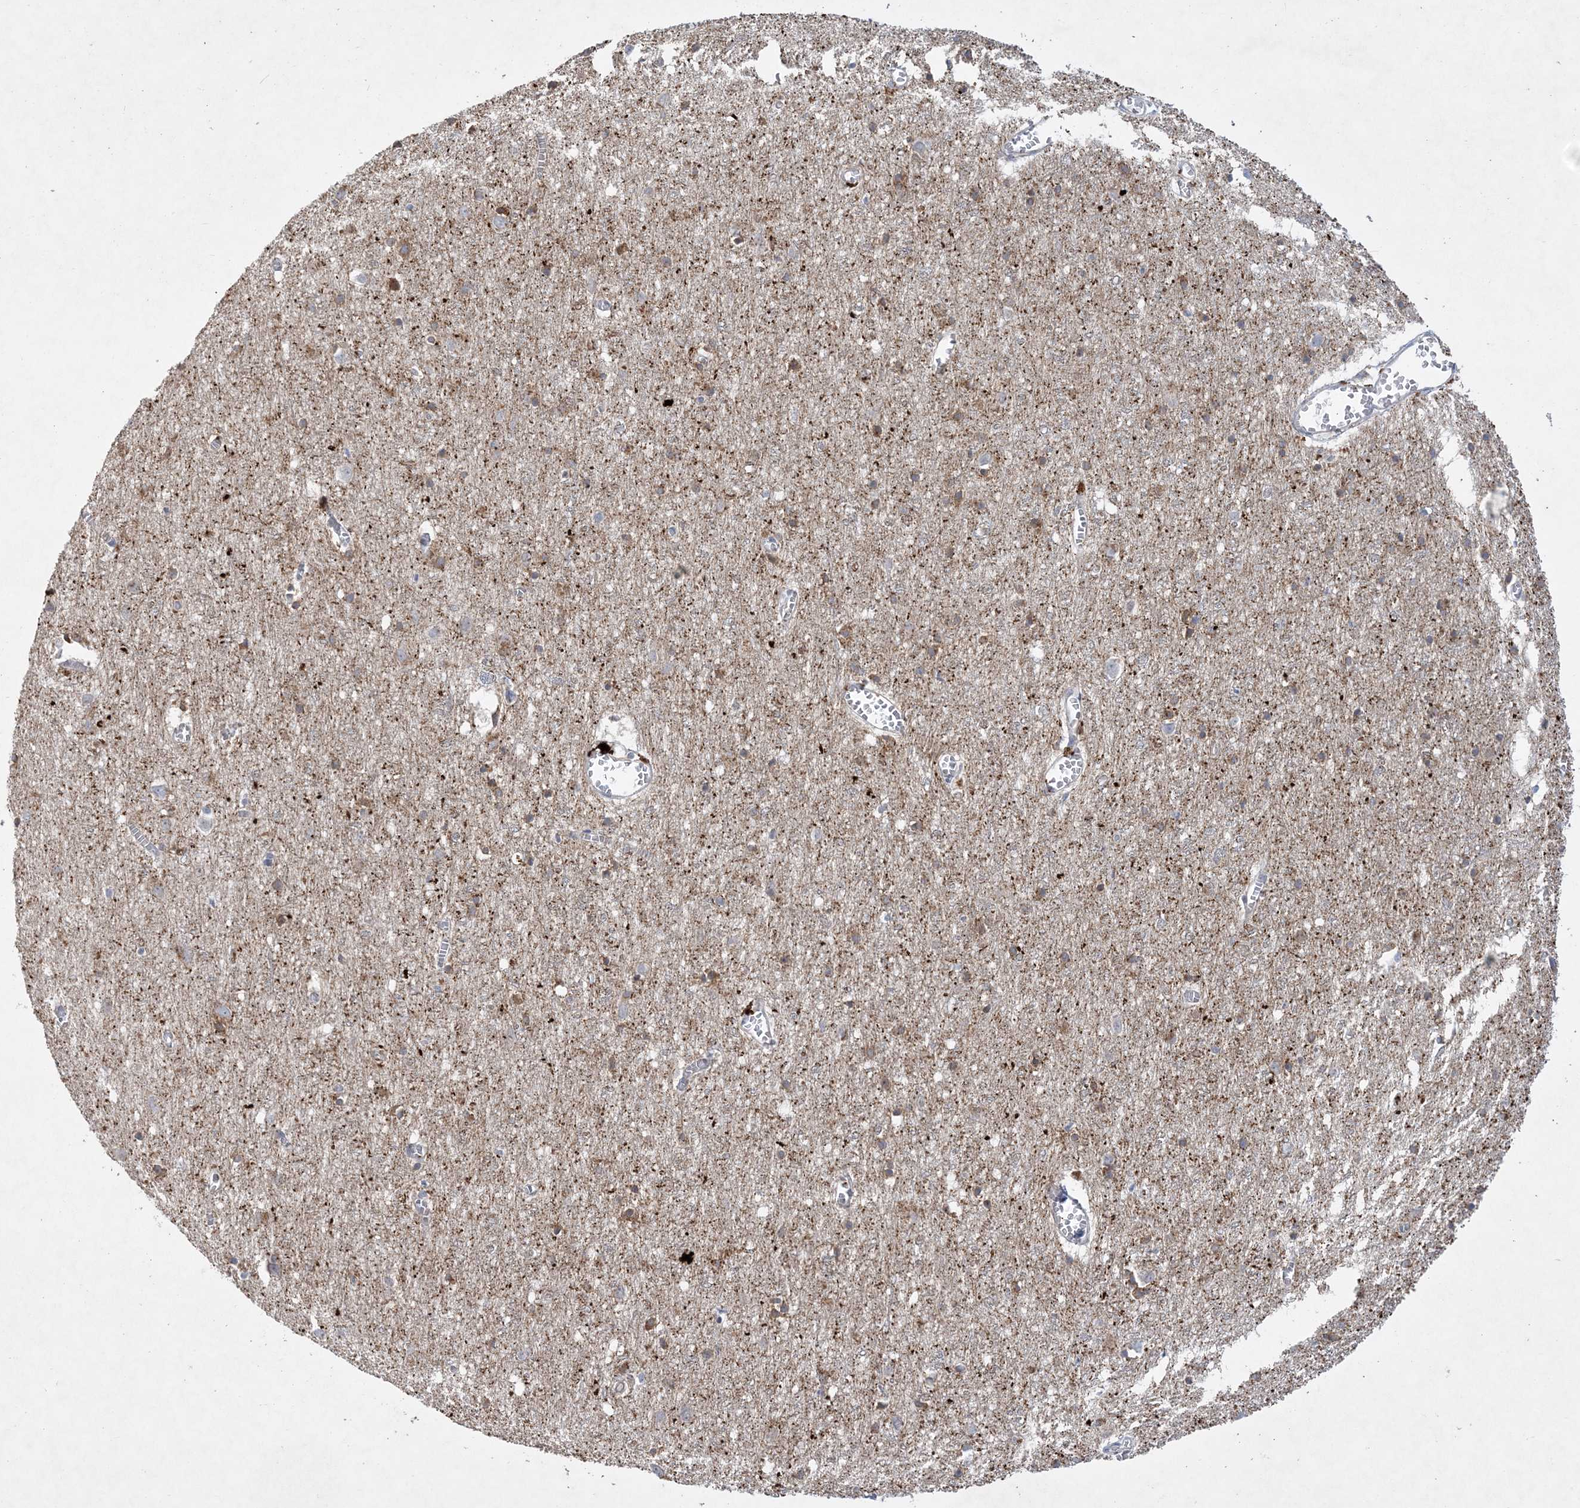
{"staining": {"intensity": "negative", "quantity": "none", "location": "none"}, "tissue": "cerebral cortex", "cell_type": "Endothelial cells", "image_type": "normal", "snomed": [{"axis": "morphology", "description": "Normal tissue, NOS"}, {"axis": "topography", "description": "Cerebral cortex"}], "caption": "Immunohistochemical staining of benign human cerebral cortex exhibits no significant positivity in endothelial cells.", "gene": "ADCK2", "patient": {"sex": "female", "age": 64}}